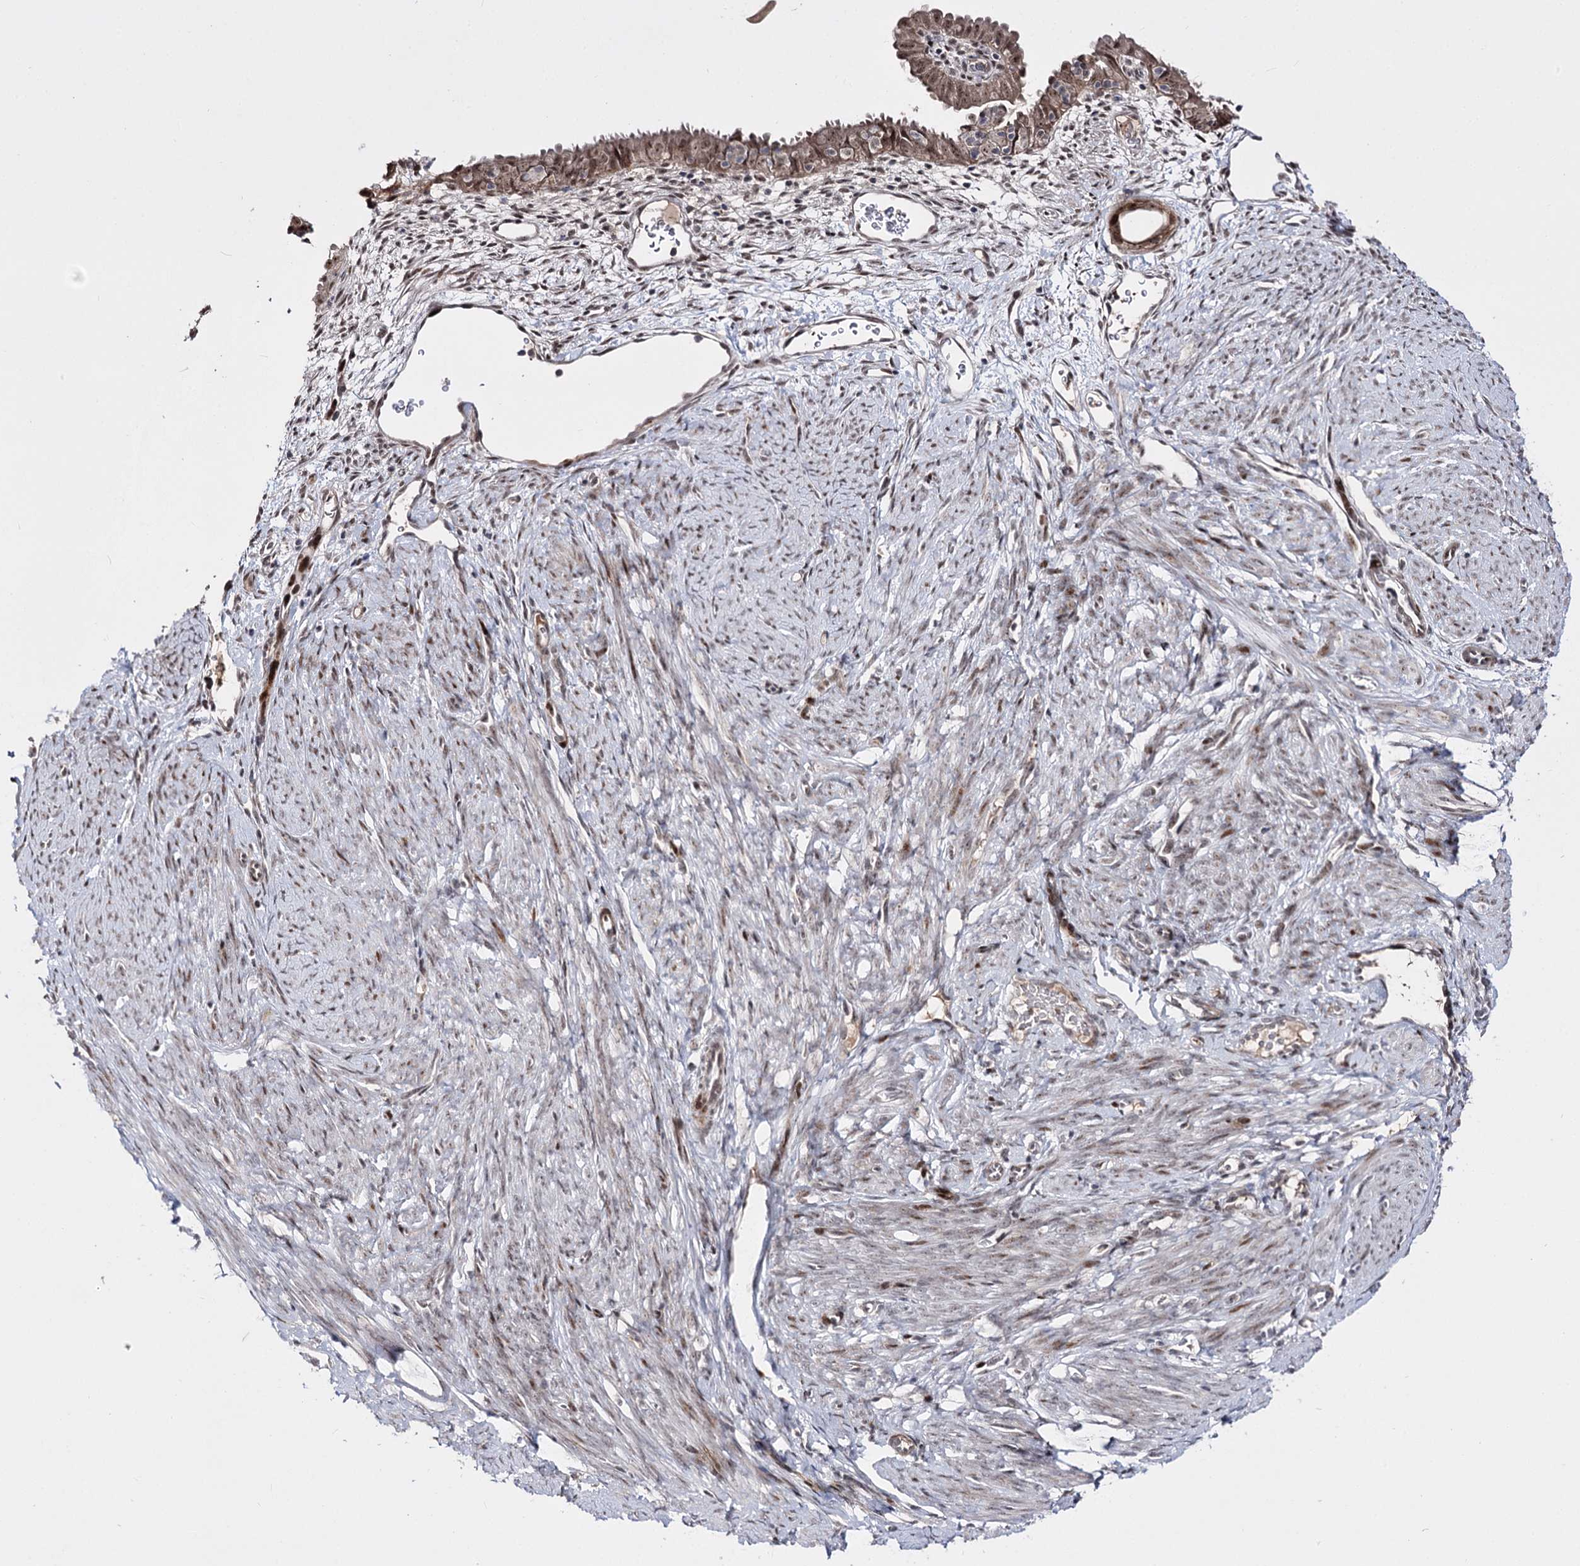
{"staining": {"intensity": "weak", "quantity": ">75%", "location": "nuclear"}, "tissue": "endometrial cancer", "cell_type": "Tumor cells", "image_type": "cancer", "snomed": [{"axis": "morphology", "description": "Adenocarcinoma, NOS"}, {"axis": "topography", "description": "Endometrium"}], "caption": "An image showing weak nuclear expression in approximately >75% of tumor cells in endometrial cancer (adenocarcinoma), as visualized by brown immunohistochemical staining.", "gene": "STOX1", "patient": {"sex": "female", "age": 51}}